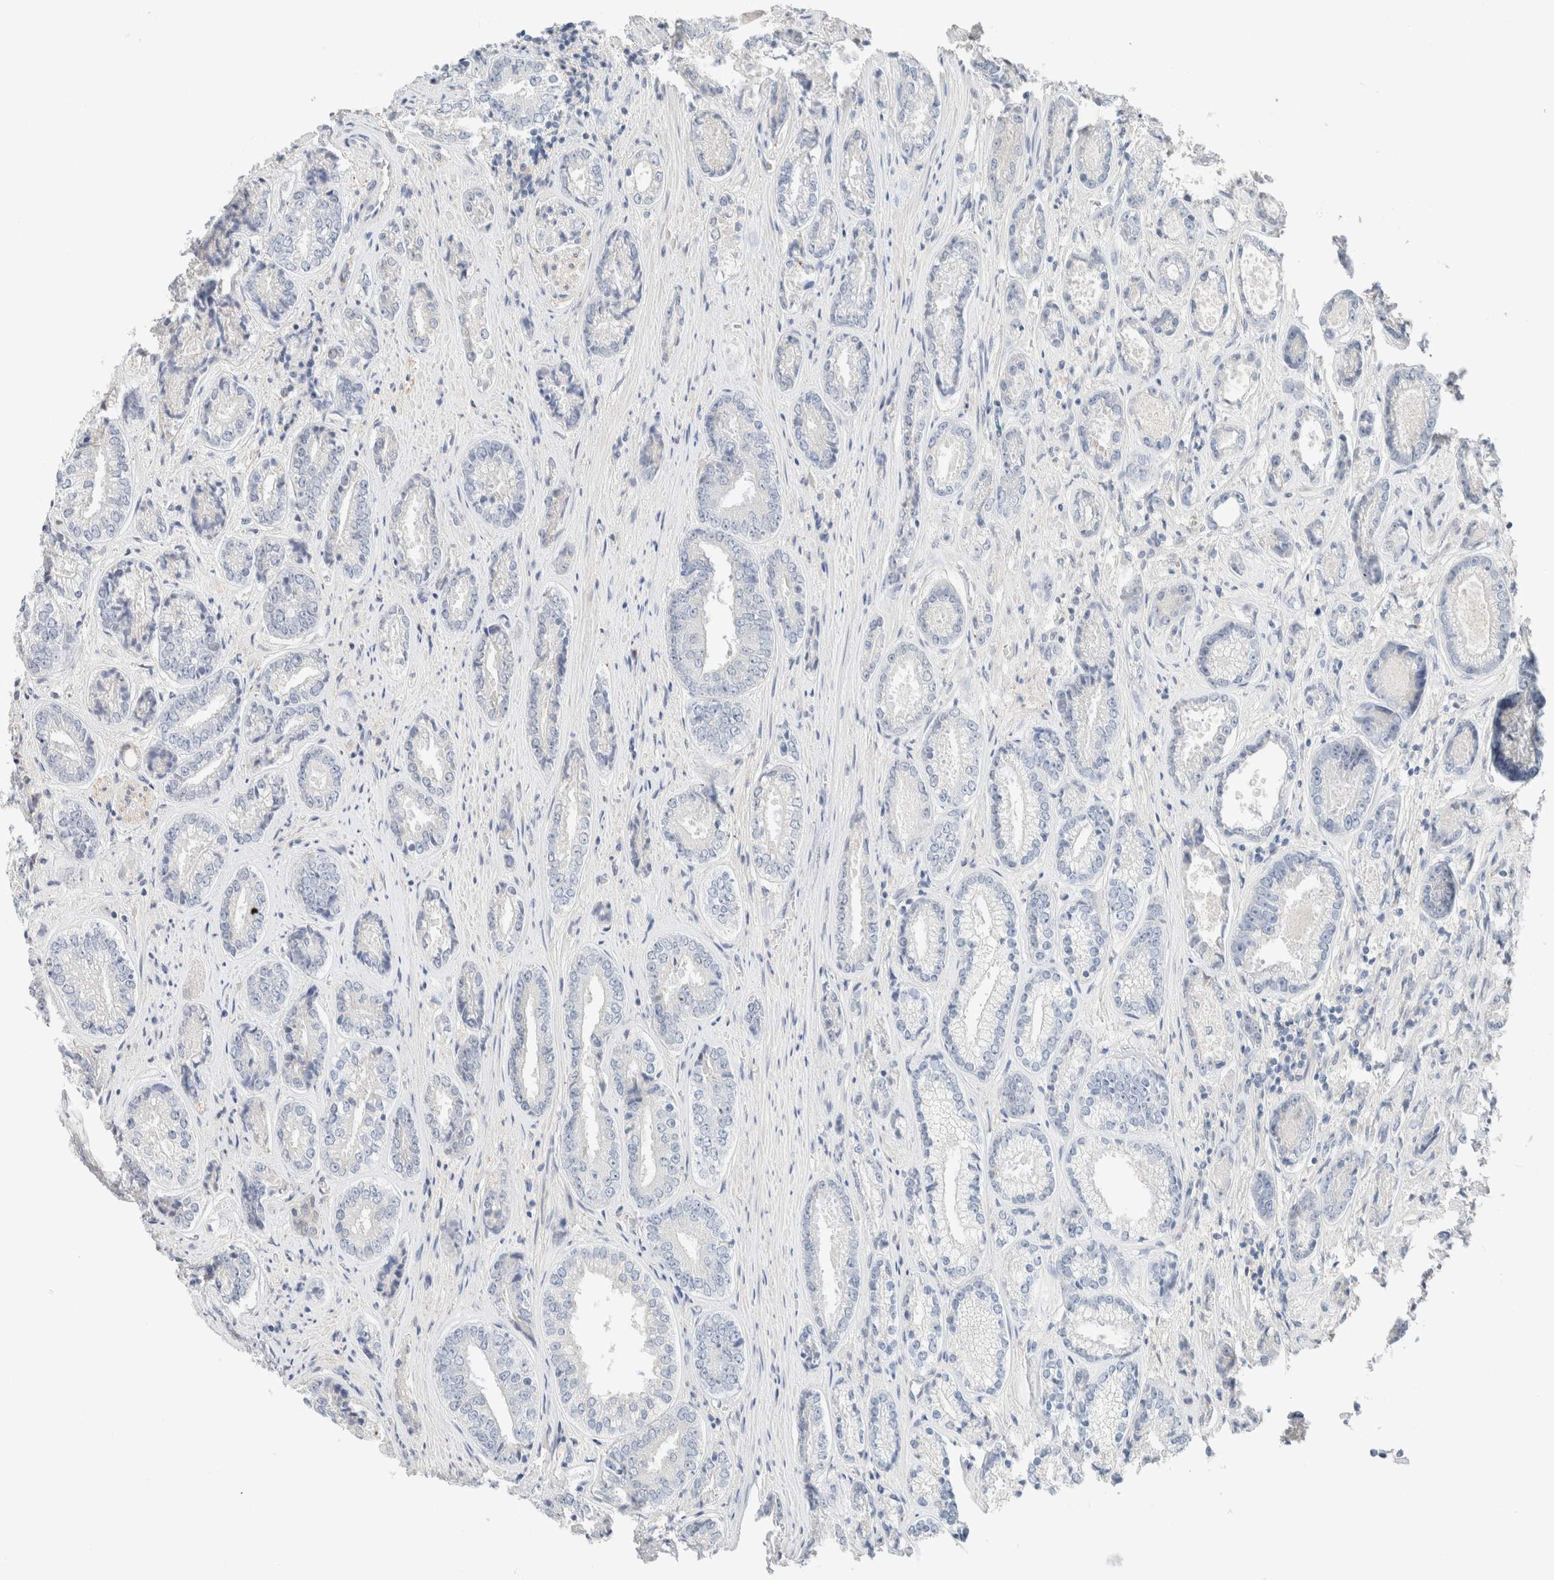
{"staining": {"intensity": "negative", "quantity": "none", "location": "none"}, "tissue": "prostate cancer", "cell_type": "Tumor cells", "image_type": "cancer", "snomed": [{"axis": "morphology", "description": "Adenocarcinoma, High grade"}, {"axis": "topography", "description": "Prostate"}], "caption": "IHC of human prostate cancer (adenocarcinoma (high-grade)) reveals no staining in tumor cells. (DAB IHC with hematoxylin counter stain).", "gene": "PCM1", "patient": {"sex": "male", "age": 61}}